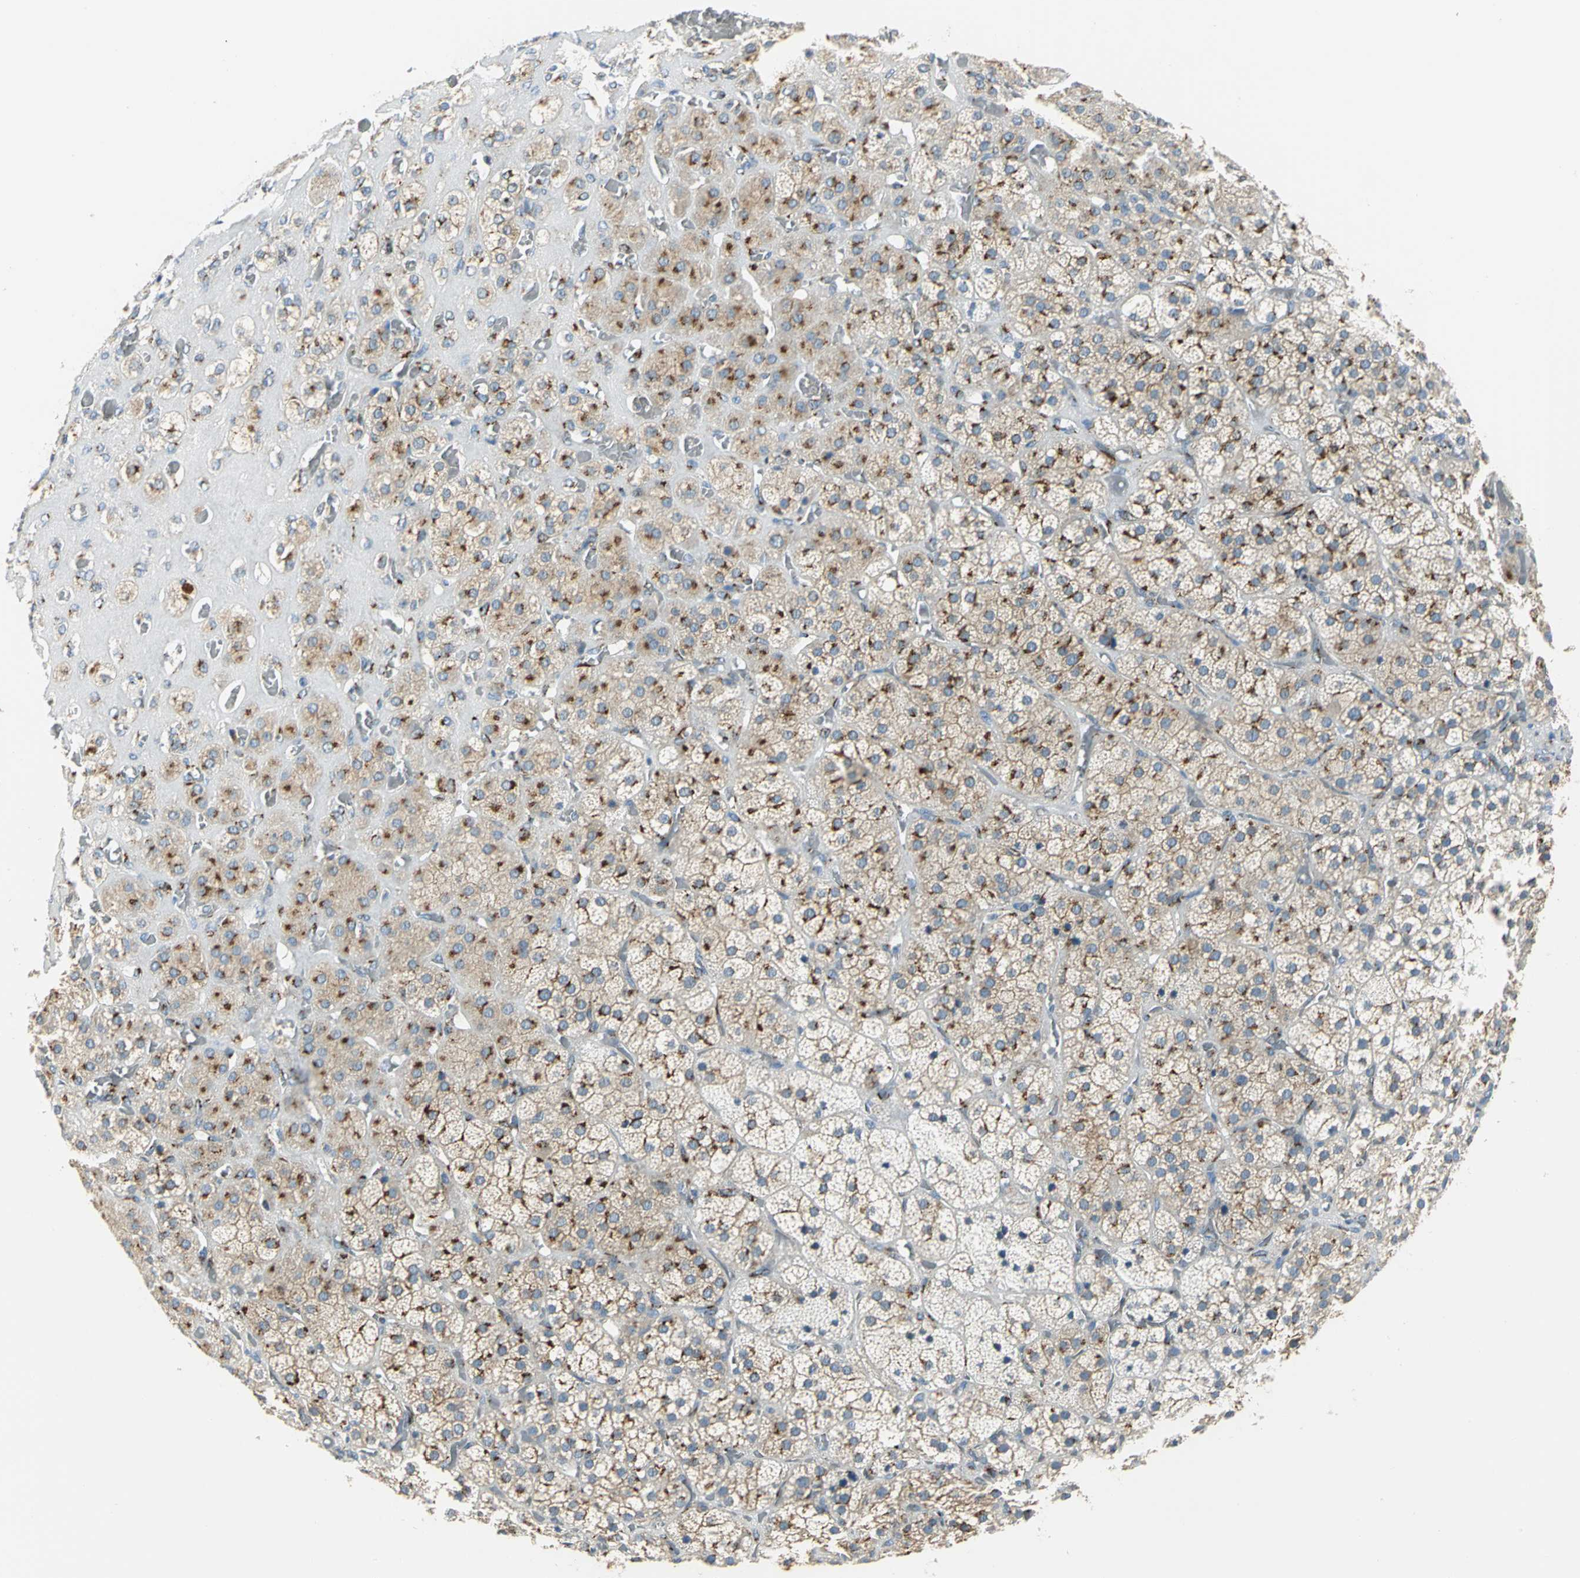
{"staining": {"intensity": "strong", "quantity": ">75%", "location": "cytoplasmic/membranous"}, "tissue": "adrenal gland", "cell_type": "Glandular cells", "image_type": "normal", "snomed": [{"axis": "morphology", "description": "Normal tissue, NOS"}, {"axis": "topography", "description": "Adrenal gland"}], "caption": "Adrenal gland stained with a protein marker shows strong staining in glandular cells.", "gene": "GPR3", "patient": {"sex": "female", "age": 71}}